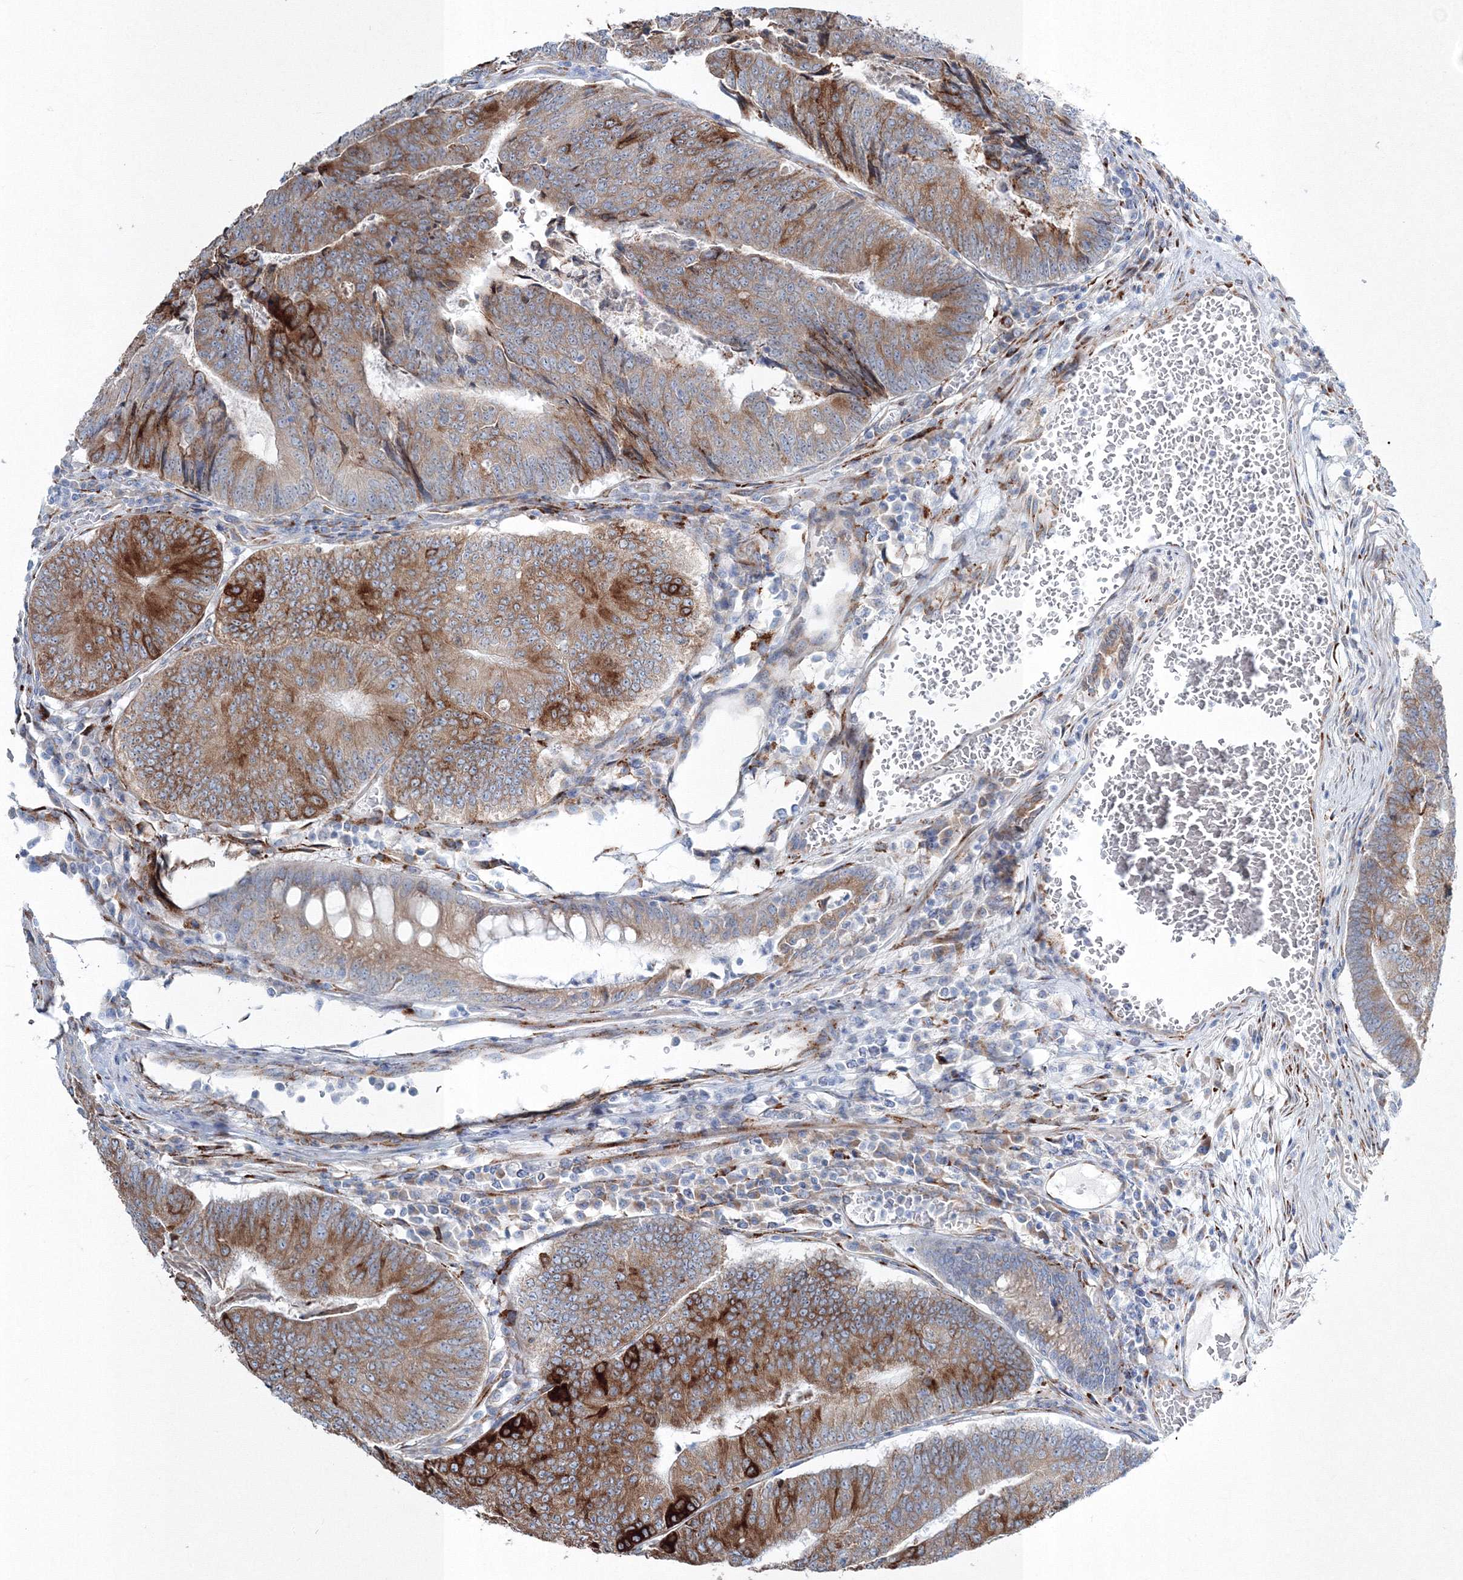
{"staining": {"intensity": "strong", "quantity": ">75%", "location": "cytoplasmic/membranous"}, "tissue": "colorectal cancer", "cell_type": "Tumor cells", "image_type": "cancer", "snomed": [{"axis": "morphology", "description": "Adenocarcinoma, NOS"}, {"axis": "topography", "description": "Colon"}], "caption": "Protein staining by IHC demonstrates strong cytoplasmic/membranous expression in approximately >75% of tumor cells in colorectal cancer.", "gene": "RCN1", "patient": {"sex": "female", "age": 67}}